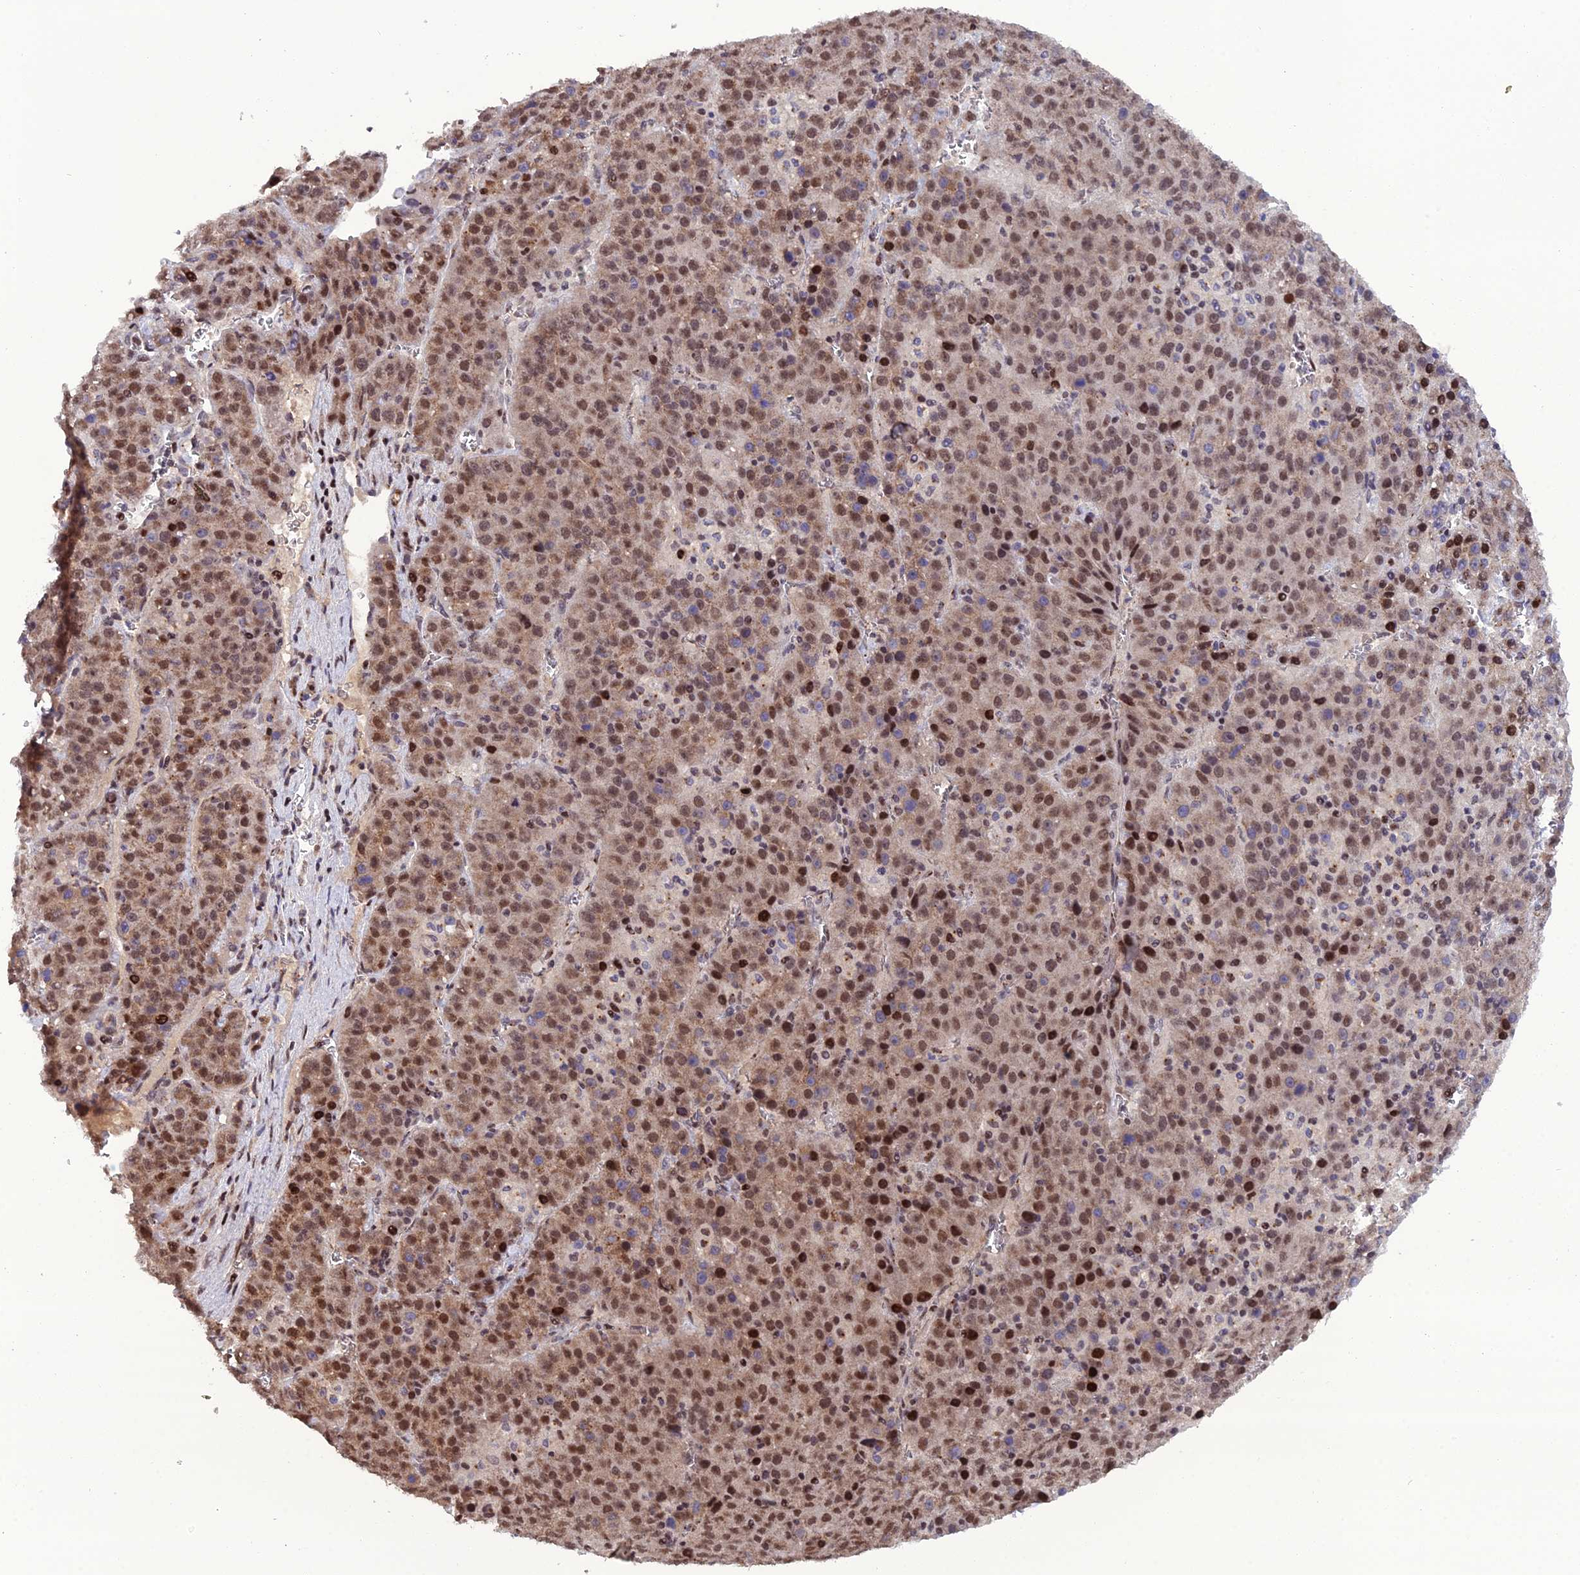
{"staining": {"intensity": "moderate", "quantity": ">75%", "location": "cytoplasmic/membranous,nuclear"}, "tissue": "liver cancer", "cell_type": "Tumor cells", "image_type": "cancer", "snomed": [{"axis": "morphology", "description": "Carcinoma, Hepatocellular, NOS"}, {"axis": "topography", "description": "Liver"}], "caption": "Protein expression analysis of liver cancer (hepatocellular carcinoma) reveals moderate cytoplasmic/membranous and nuclear positivity in about >75% of tumor cells.", "gene": "ARL2", "patient": {"sex": "female", "age": 53}}